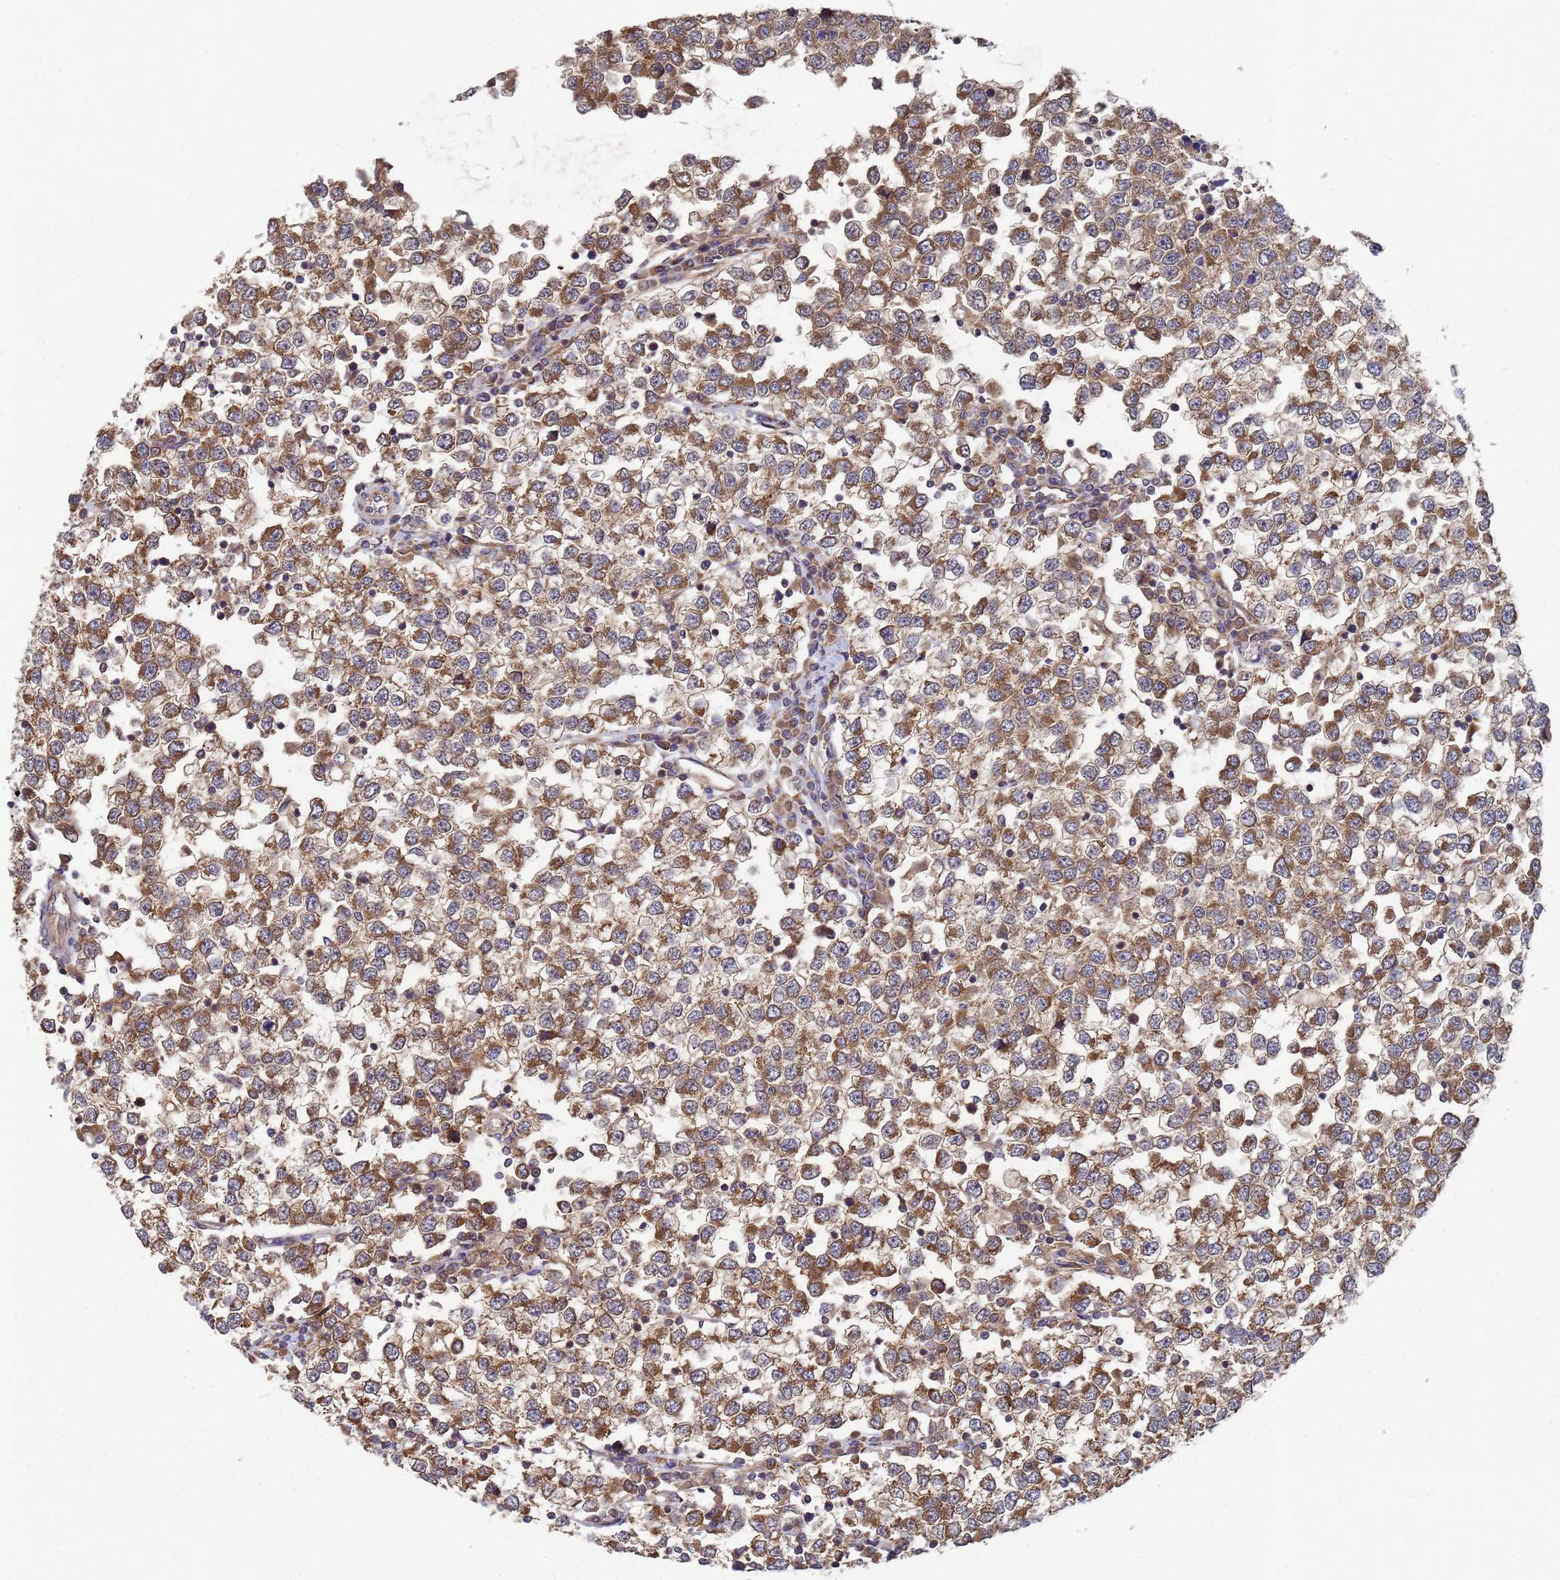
{"staining": {"intensity": "strong", "quantity": ">75%", "location": "cytoplasmic/membranous"}, "tissue": "testis cancer", "cell_type": "Tumor cells", "image_type": "cancer", "snomed": [{"axis": "morphology", "description": "Seminoma, NOS"}, {"axis": "topography", "description": "Testis"}], "caption": "Tumor cells display high levels of strong cytoplasmic/membranous staining in approximately >75% of cells in human testis cancer (seminoma).", "gene": "ALS2CL", "patient": {"sex": "male", "age": 65}}